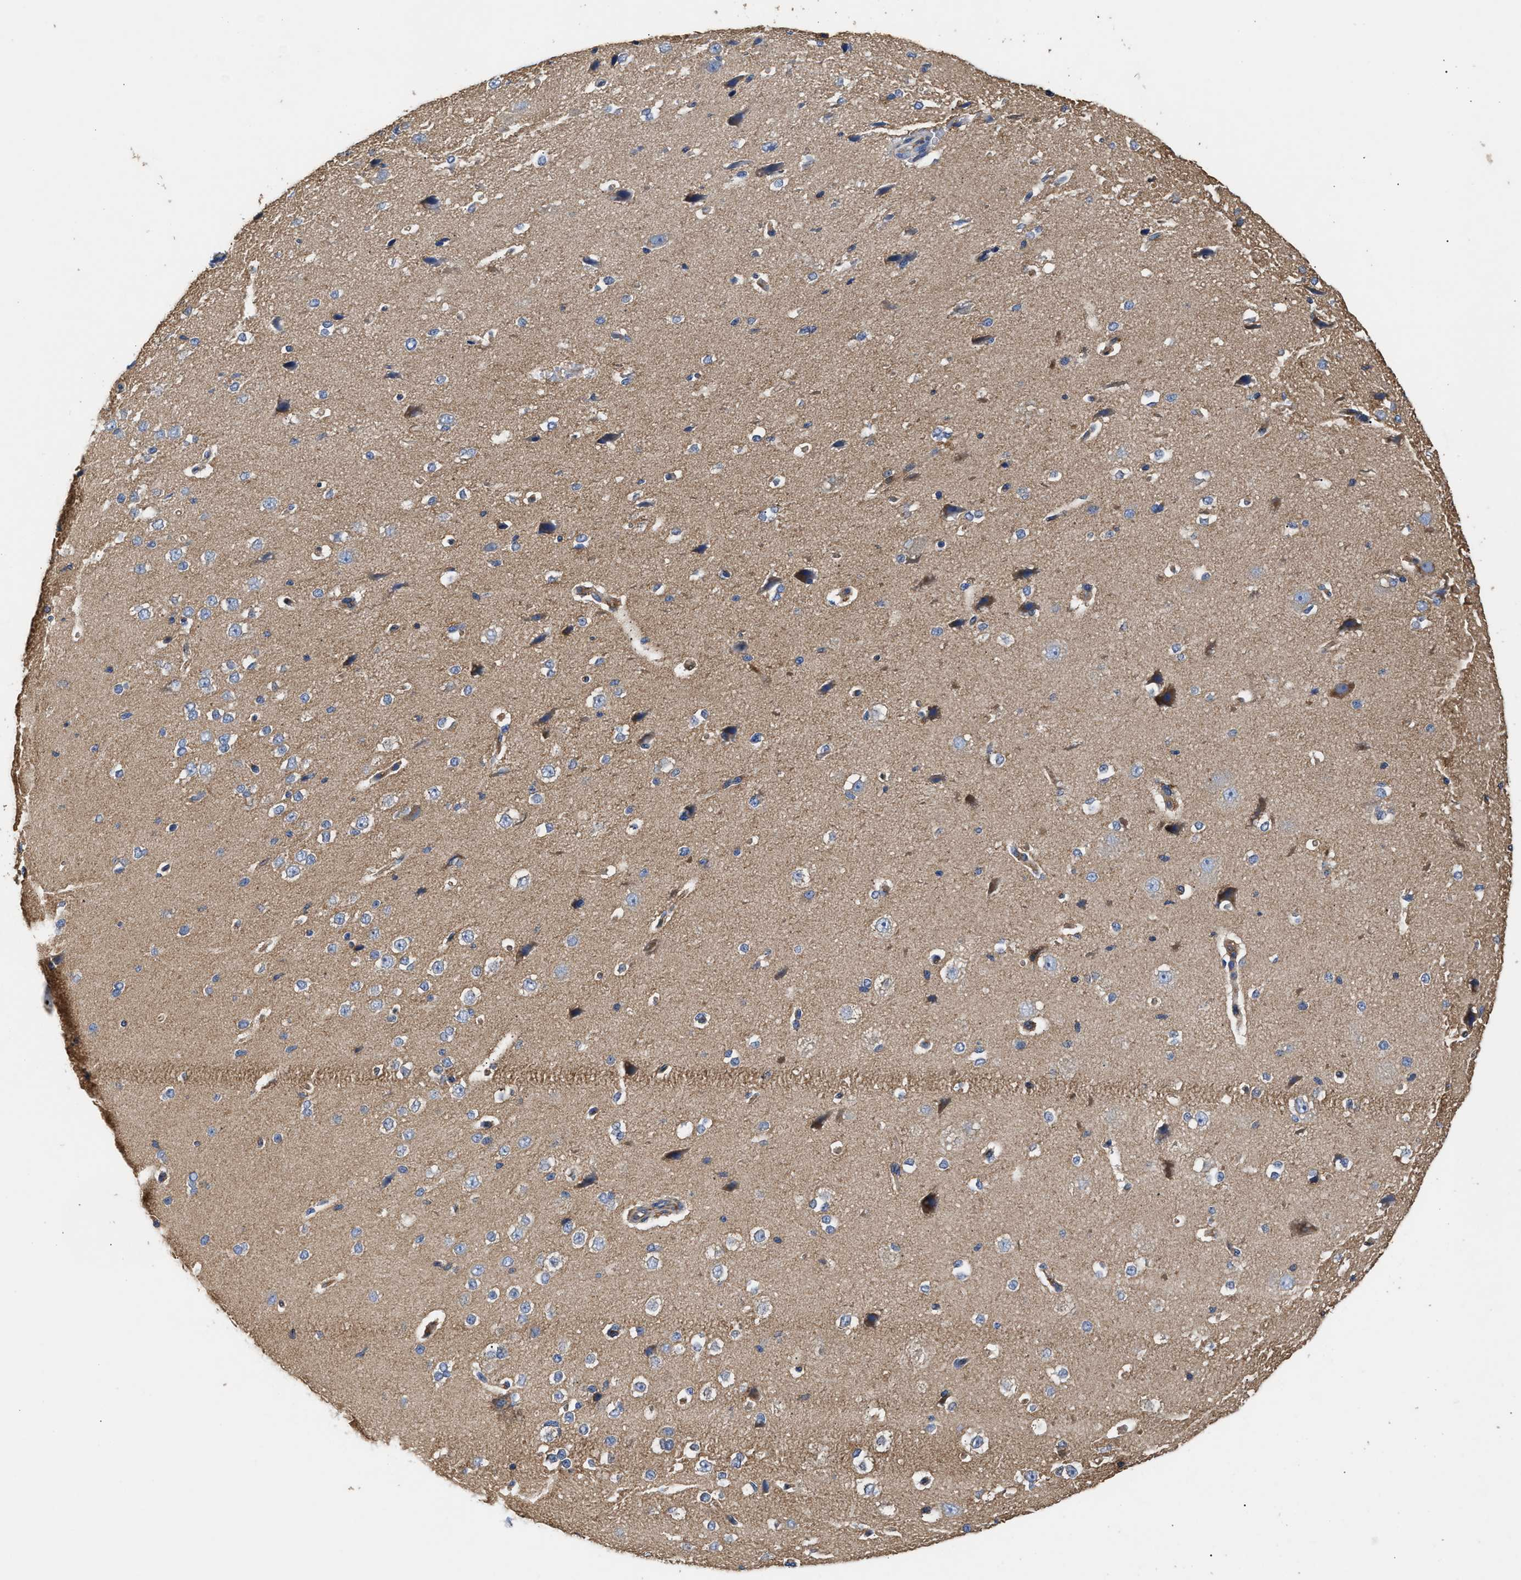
{"staining": {"intensity": "moderate", "quantity": ">75%", "location": "cytoplasmic/membranous"}, "tissue": "cerebral cortex", "cell_type": "Endothelial cells", "image_type": "normal", "snomed": [{"axis": "morphology", "description": "Normal tissue, NOS"}, {"axis": "morphology", "description": "Developmental malformation"}, {"axis": "topography", "description": "Cerebral cortex"}], "caption": "Cerebral cortex stained with DAB immunohistochemistry (IHC) exhibits medium levels of moderate cytoplasmic/membranous expression in about >75% of endothelial cells.", "gene": "KLB", "patient": {"sex": "female", "age": 30}}